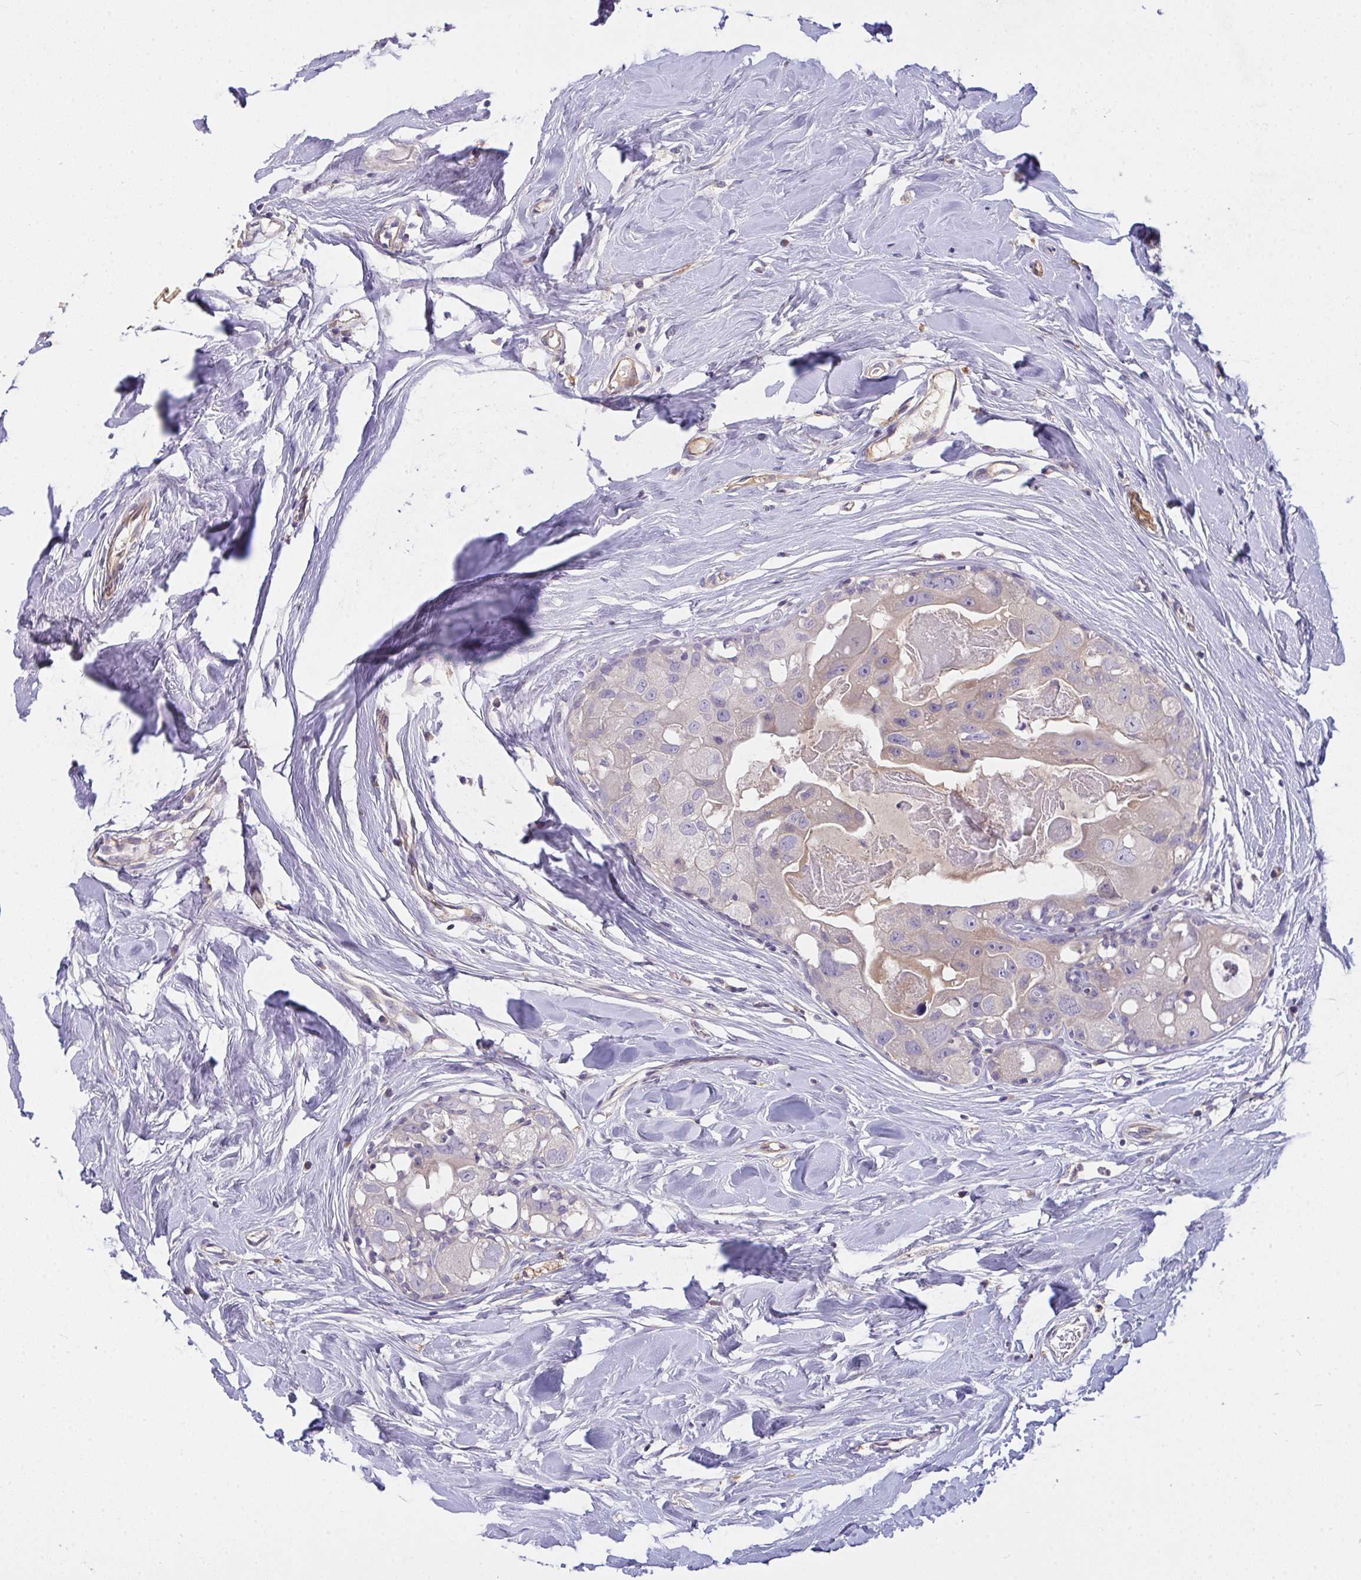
{"staining": {"intensity": "weak", "quantity": "<25%", "location": "cytoplasmic/membranous"}, "tissue": "breast cancer", "cell_type": "Tumor cells", "image_type": "cancer", "snomed": [{"axis": "morphology", "description": "Duct carcinoma"}, {"axis": "topography", "description": "Breast"}], "caption": "Human intraductal carcinoma (breast) stained for a protein using IHC reveals no staining in tumor cells.", "gene": "ZNF581", "patient": {"sex": "female", "age": 43}}